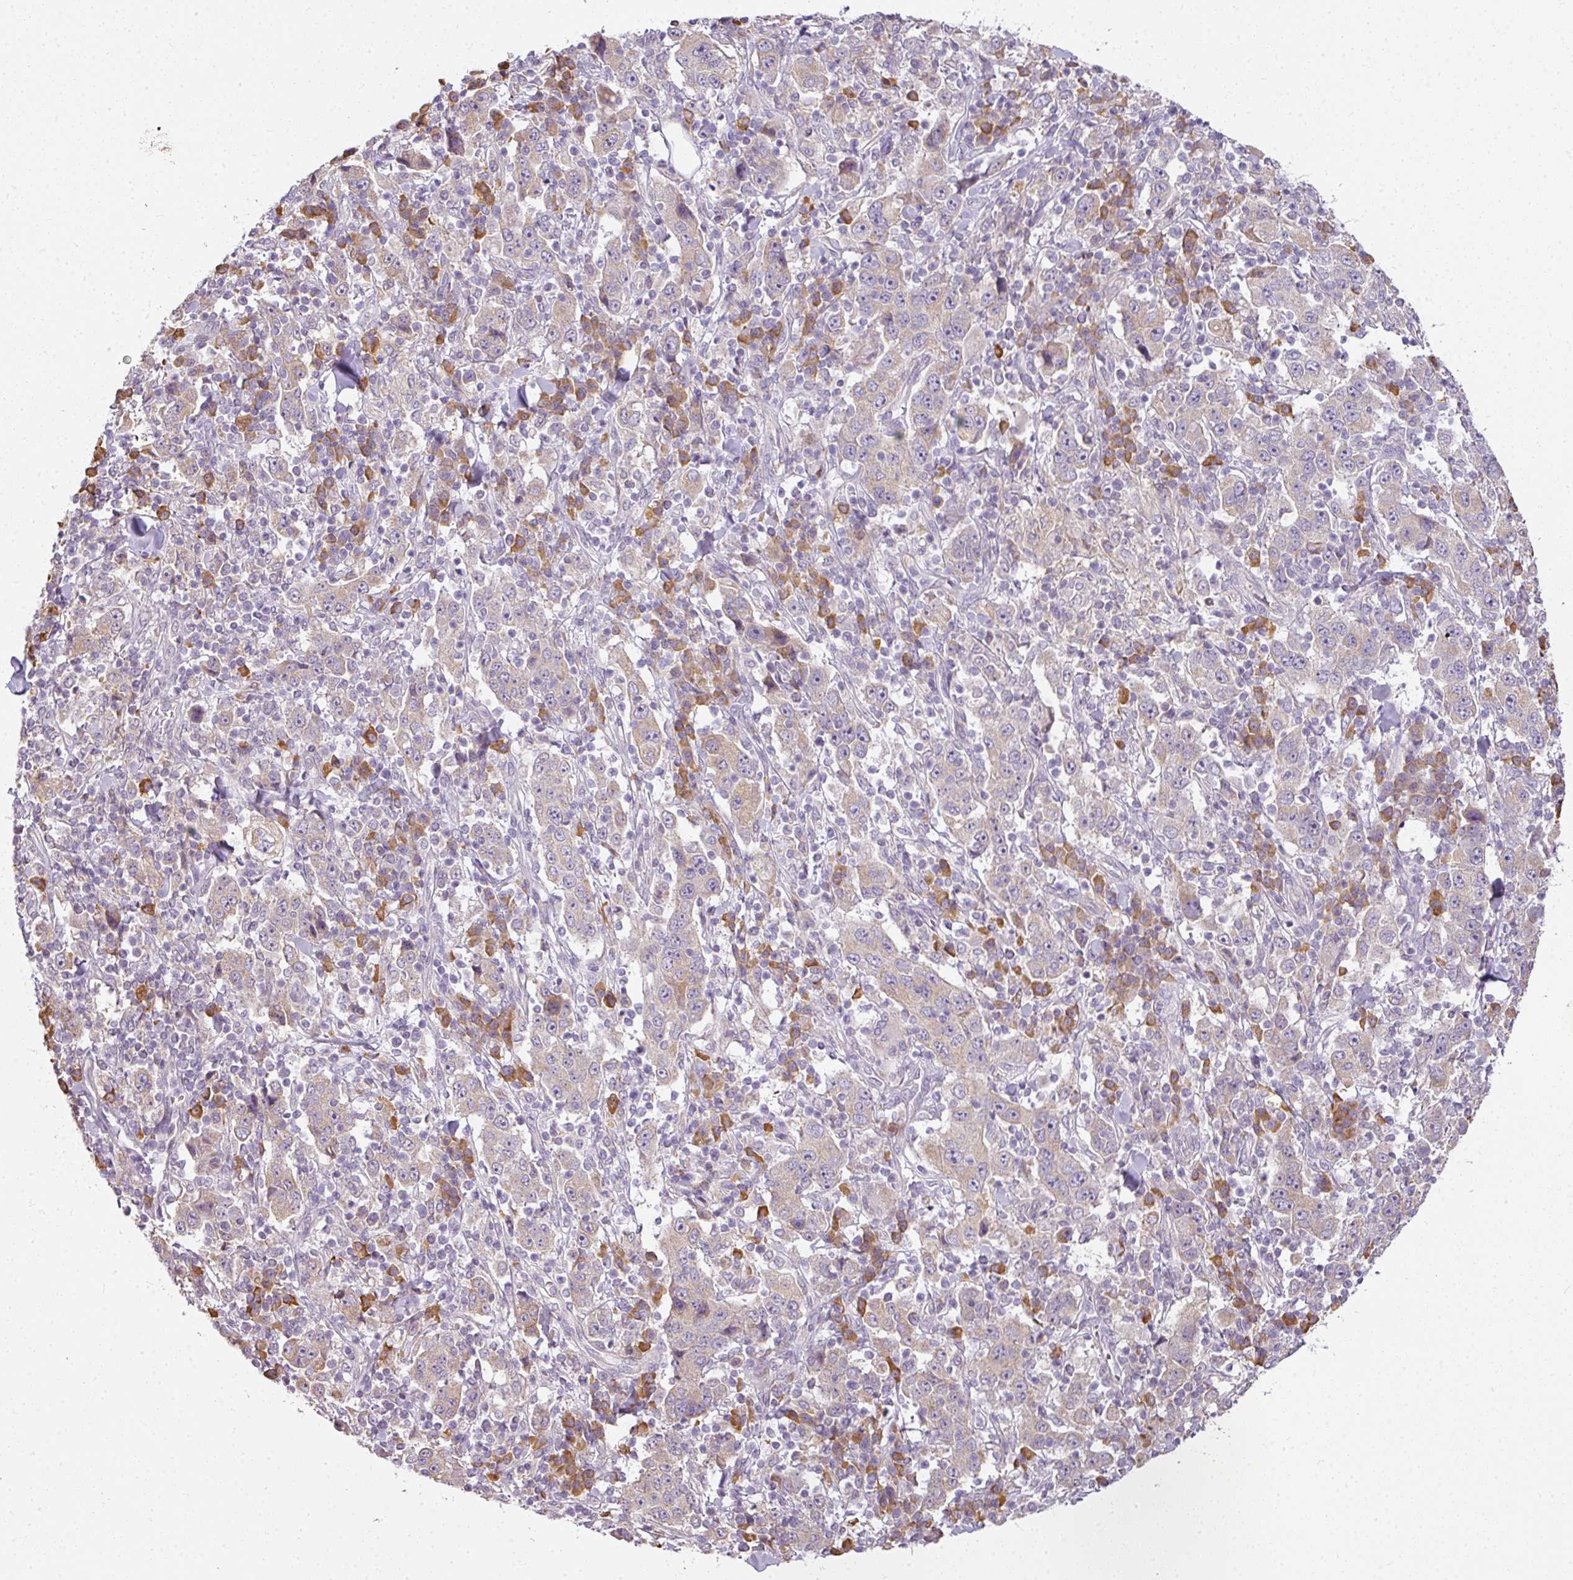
{"staining": {"intensity": "weak", "quantity": ">75%", "location": "cytoplasmic/membranous"}, "tissue": "stomach cancer", "cell_type": "Tumor cells", "image_type": "cancer", "snomed": [{"axis": "morphology", "description": "Normal tissue, NOS"}, {"axis": "morphology", "description": "Adenocarcinoma, NOS"}, {"axis": "topography", "description": "Stomach, upper"}, {"axis": "topography", "description": "Stomach"}], "caption": "Protein staining of stomach adenocarcinoma tissue shows weak cytoplasmic/membranous expression in approximately >75% of tumor cells. The staining was performed using DAB (3,3'-diaminobenzidine) to visualize the protein expression in brown, while the nuclei were stained in blue with hematoxylin (Magnification: 20x).", "gene": "LY75", "patient": {"sex": "male", "age": 59}}